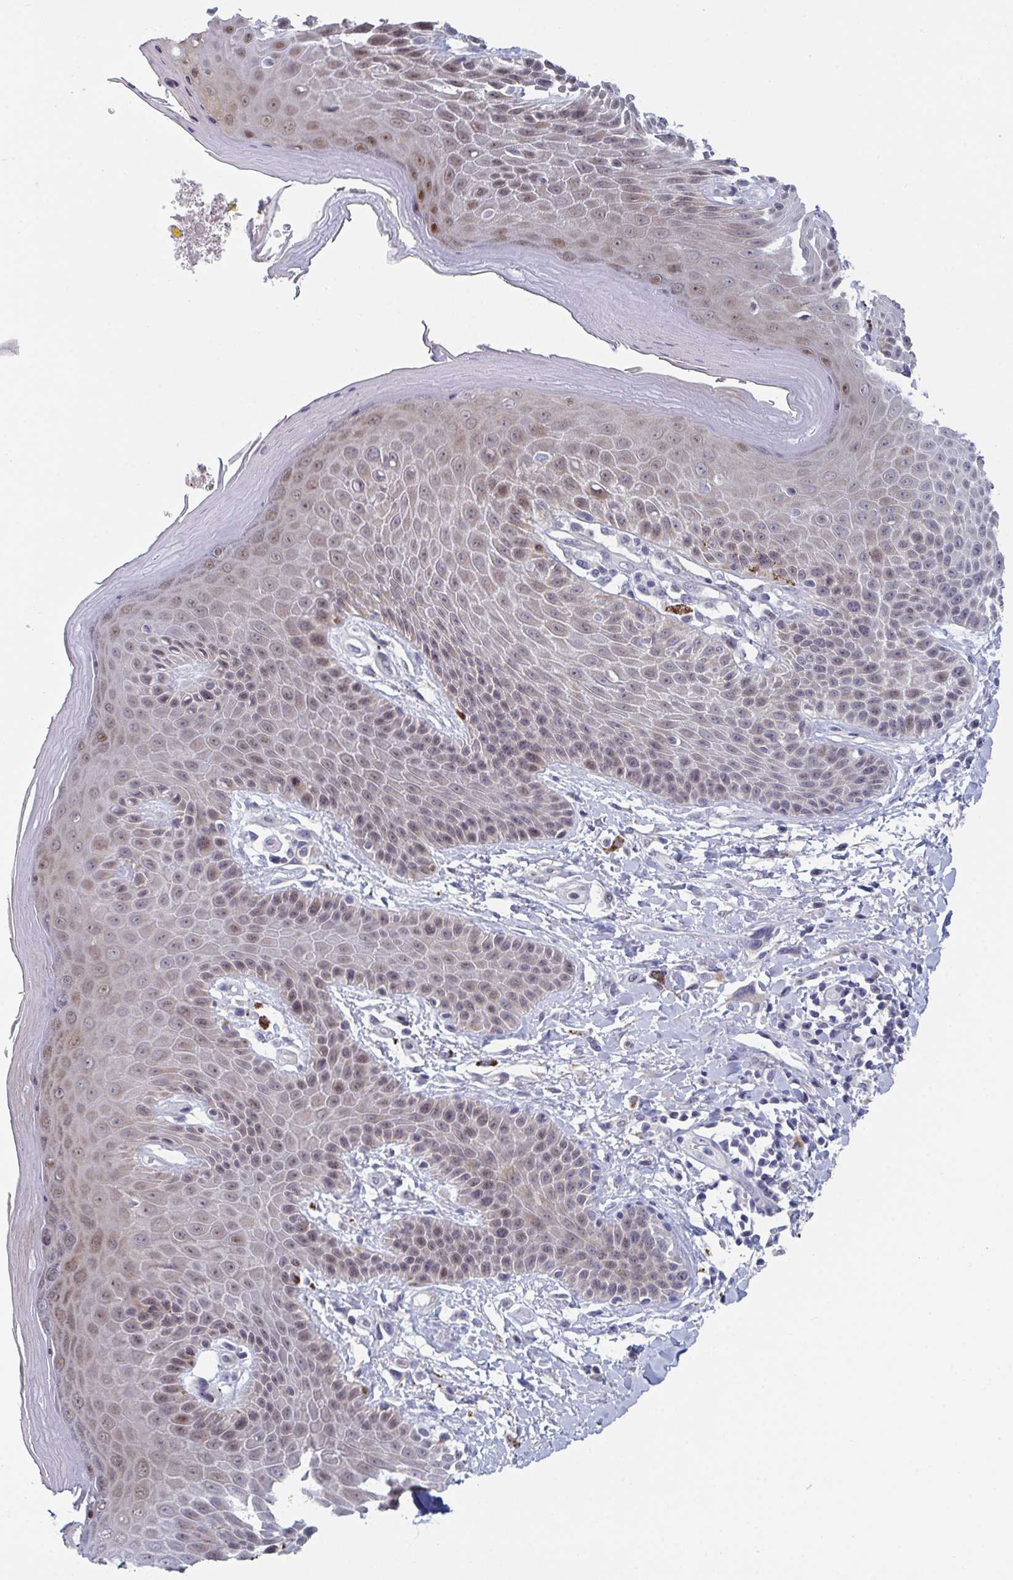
{"staining": {"intensity": "weak", "quantity": "25%-75%", "location": "nuclear"}, "tissue": "skin", "cell_type": "Epidermal cells", "image_type": "normal", "snomed": [{"axis": "morphology", "description": "Normal tissue, NOS"}, {"axis": "topography", "description": "Peripheral nerve tissue"}], "caption": "A brown stain highlights weak nuclear positivity of a protein in epidermal cells of benign skin.", "gene": "CENPT", "patient": {"sex": "male", "age": 51}}